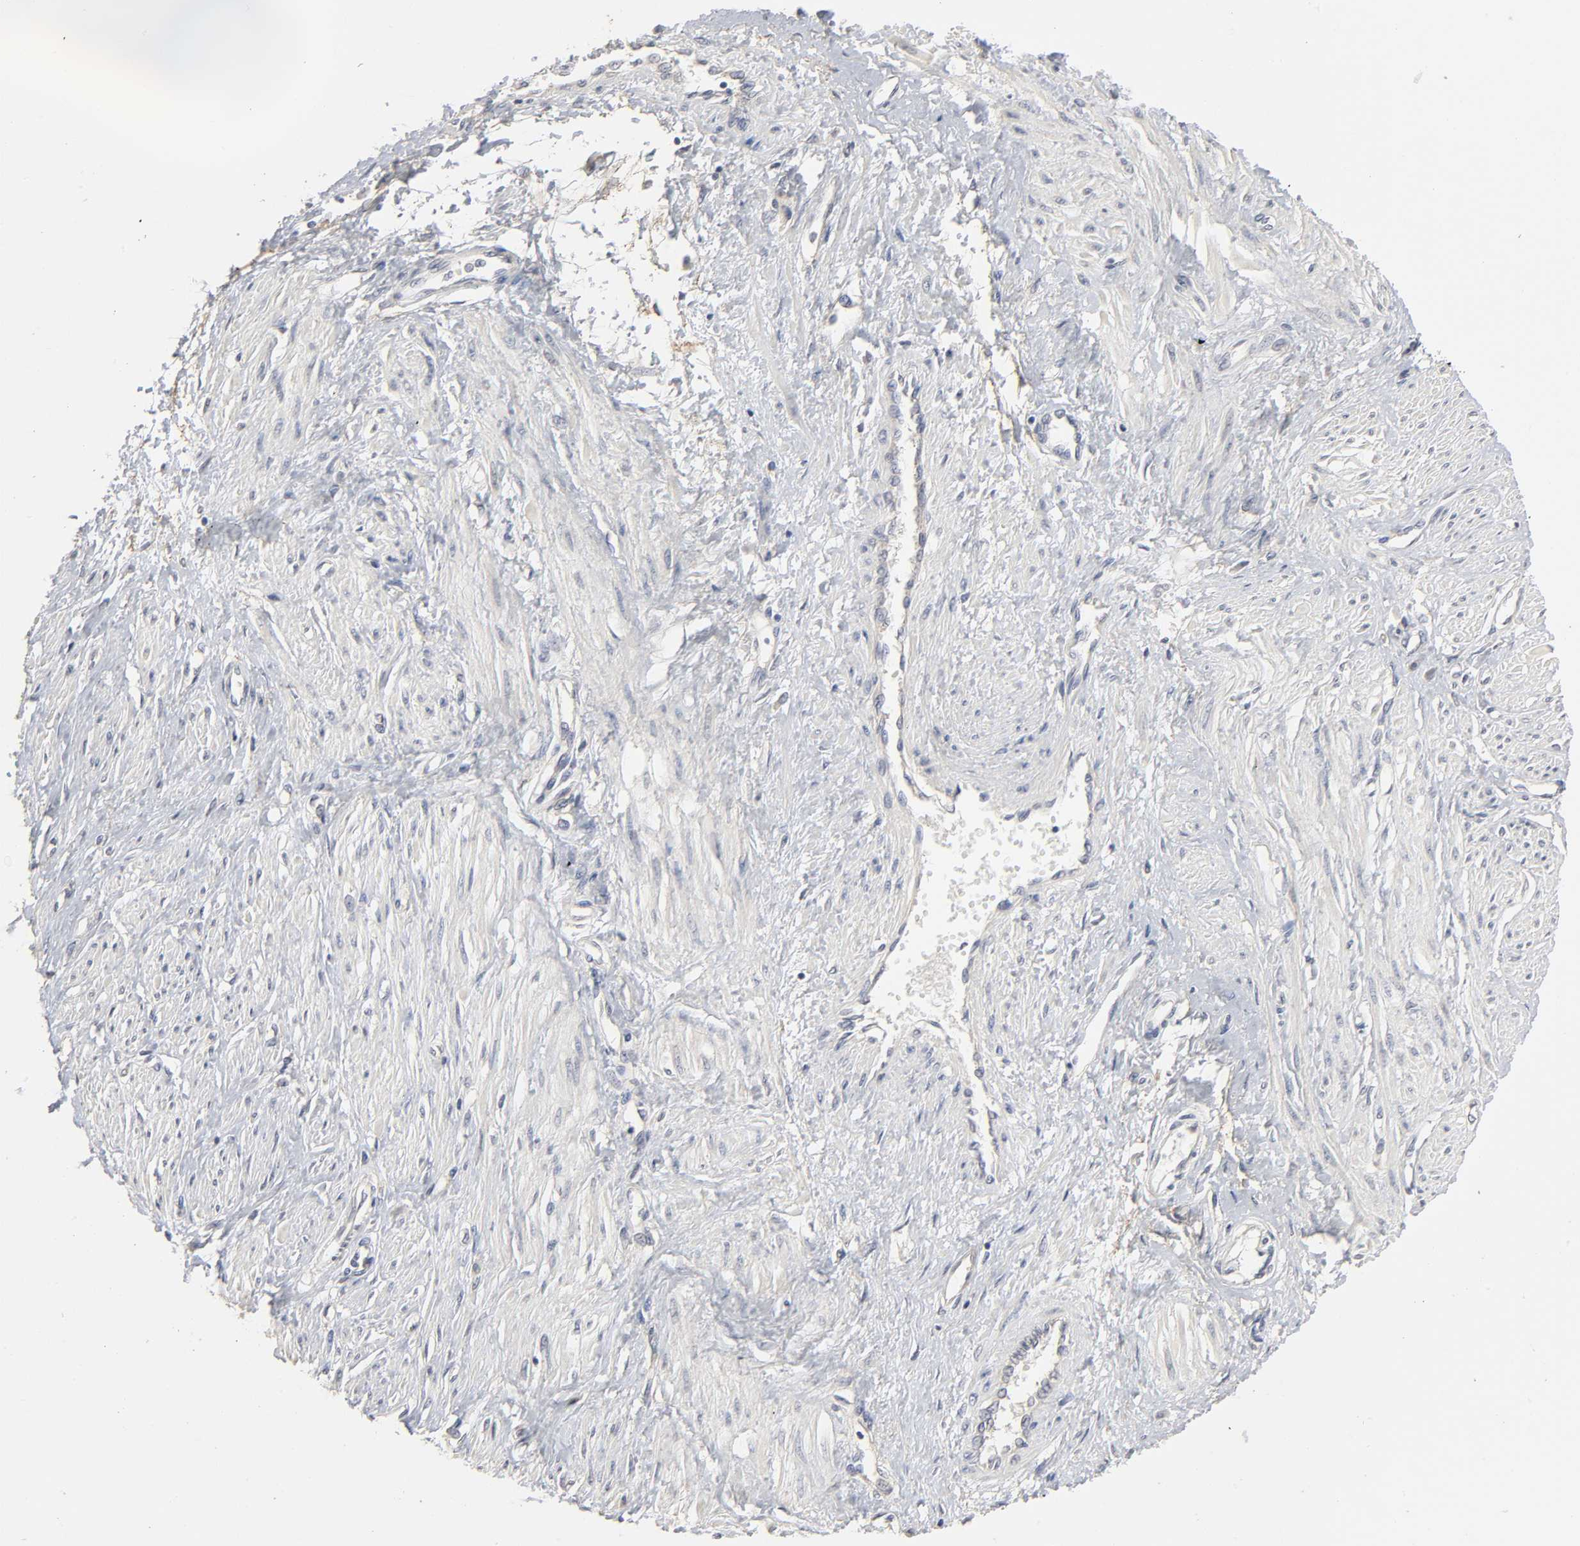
{"staining": {"intensity": "negative", "quantity": "none", "location": "none"}, "tissue": "smooth muscle", "cell_type": "Smooth muscle cells", "image_type": "normal", "snomed": [{"axis": "morphology", "description": "Normal tissue, NOS"}, {"axis": "topography", "description": "Smooth muscle"}, {"axis": "topography", "description": "Uterus"}], "caption": "Immunohistochemistry (IHC) photomicrograph of benign smooth muscle: smooth muscle stained with DAB (3,3'-diaminobenzidine) demonstrates no significant protein staining in smooth muscle cells.", "gene": "SLC10A2", "patient": {"sex": "female", "age": 39}}